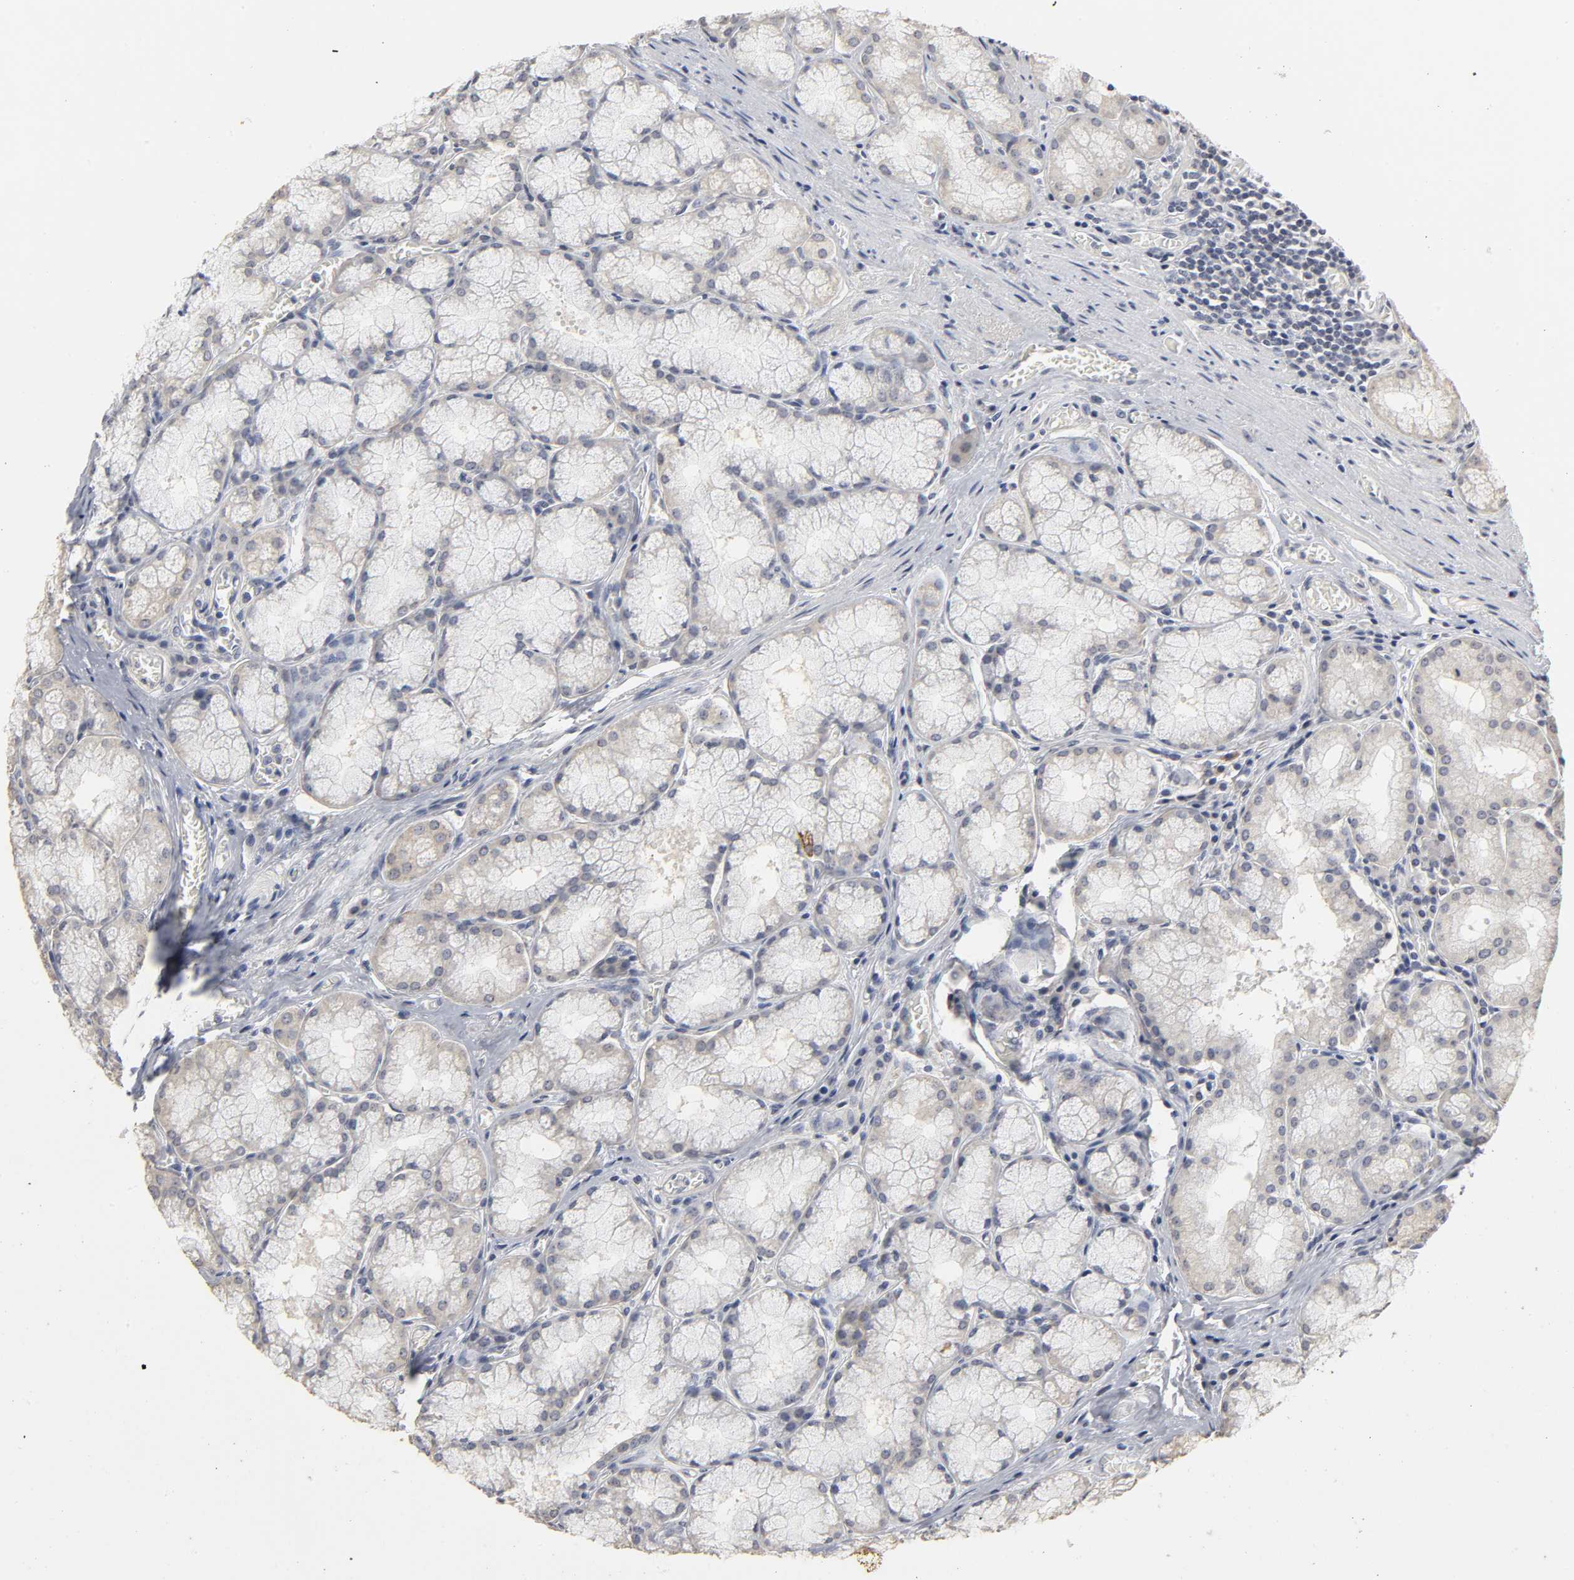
{"staining": {"intensity": "negative", "quantity": "none", "location": "none"}, "tissue": "stomach", "cell_type": "Glandular cells", "image_type": "normal", "snomed": [{"axis": "morphology", "description": "Normal tissue, NOS"}, {"axis": "topography", "description": "Stomach, lower"}], "caption": "There is no significant staining in glandular cells of stomach. Nuclei are stained in blue.", "gene": "TCAP", "patient": {"sex": "male", "age": 56}}